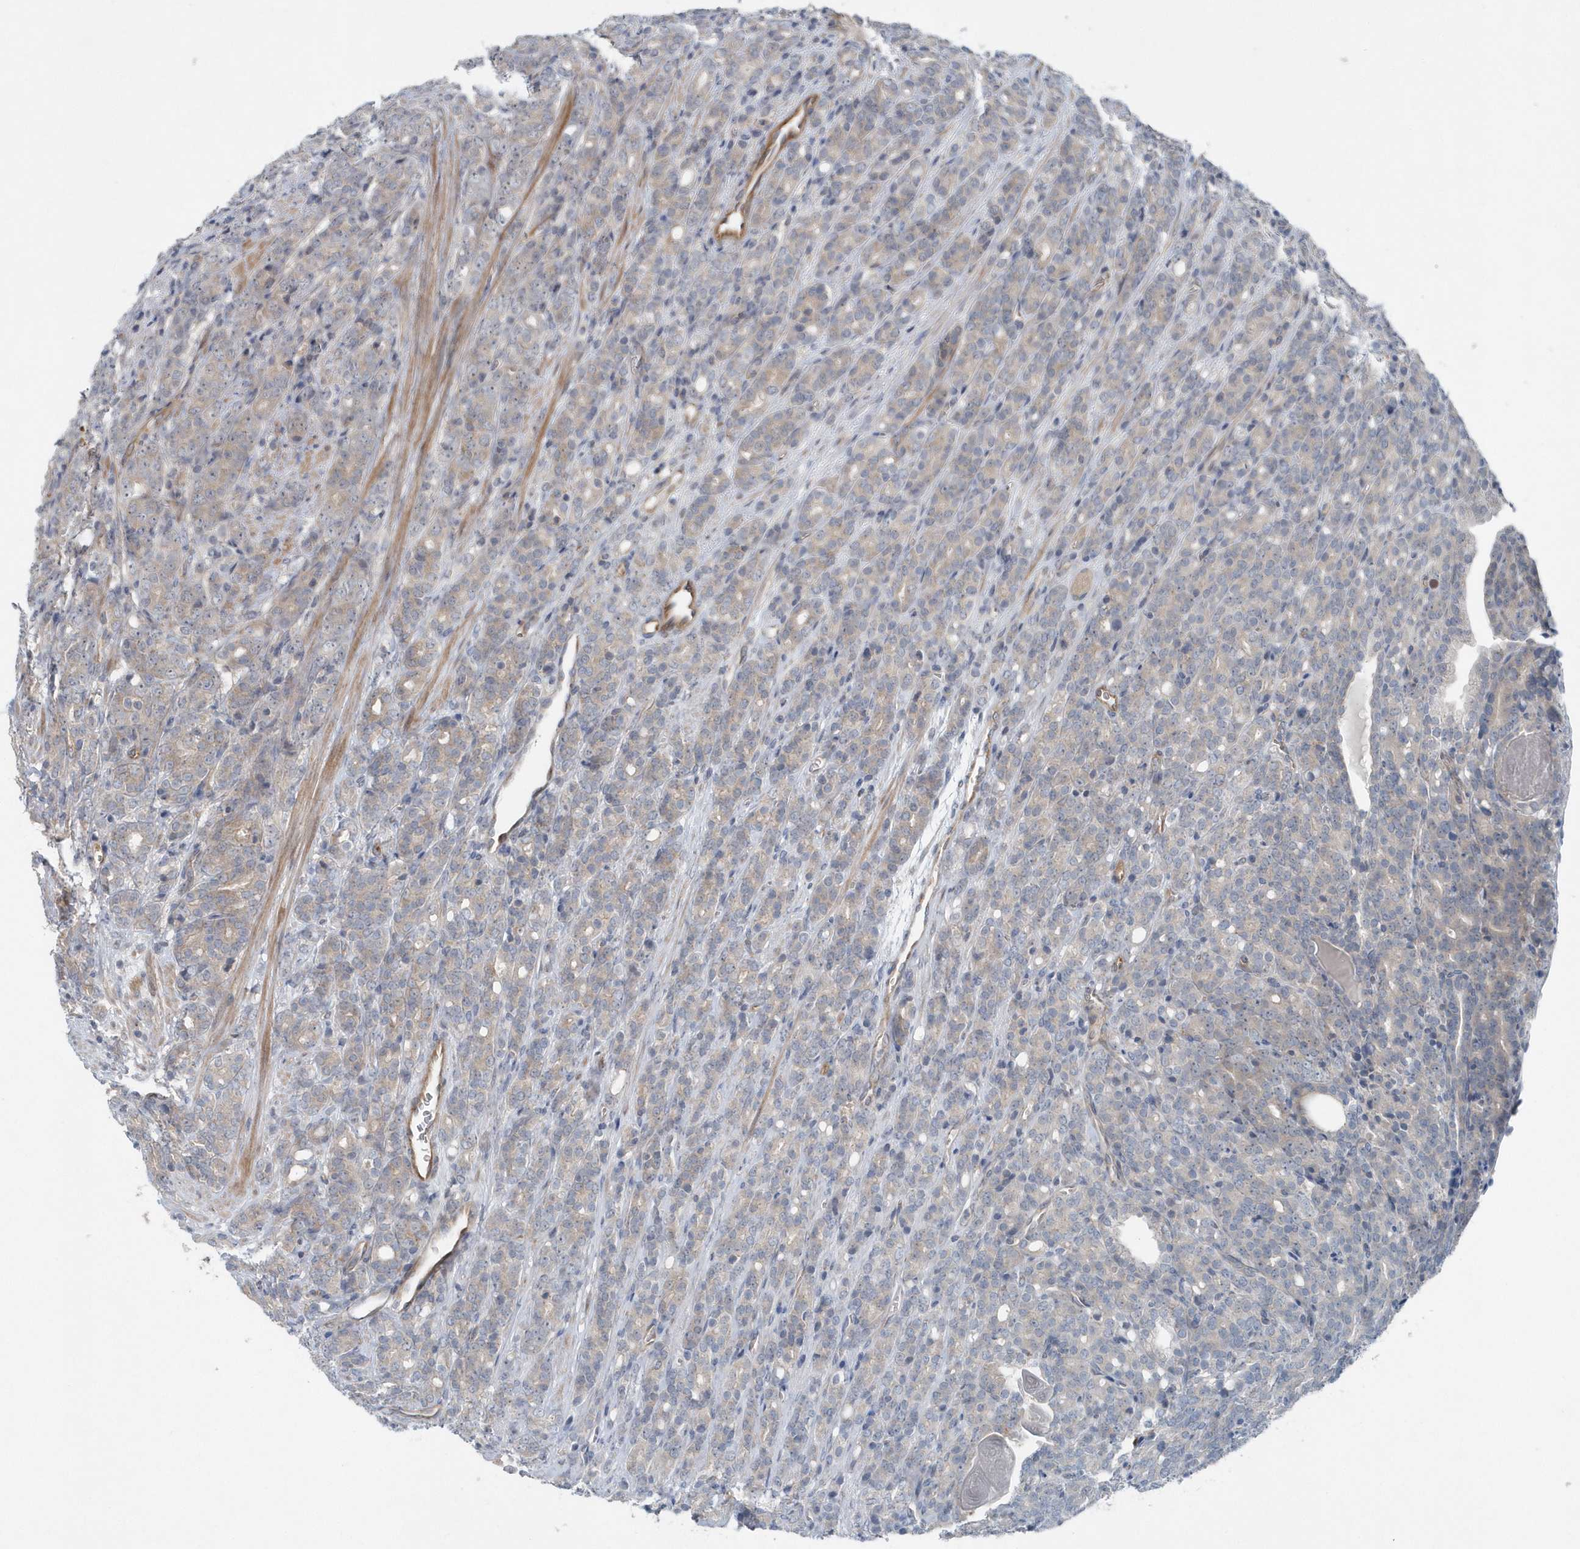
{"staining": {"intensity": "weak", "quantity": "<25%", "location": "cytoplasmic/membranous"}, "tissue": "prostate cancer", "cell_type": "Tumor cells", "image_type": "cancer", "snomed": [{"axis": "morphology", "description": "Adenocarcinoma, High grade"}, {"axis": "topography", "description": "Prostate"}], "caption": "IHC micrograph of human prostate cancer (adenocarcinoma (high-grade)) stained for a protein (brown), which reveals no expression in tumor cells.", "gene": "MCC", "patient": {"sex": "male", "age": 62}}